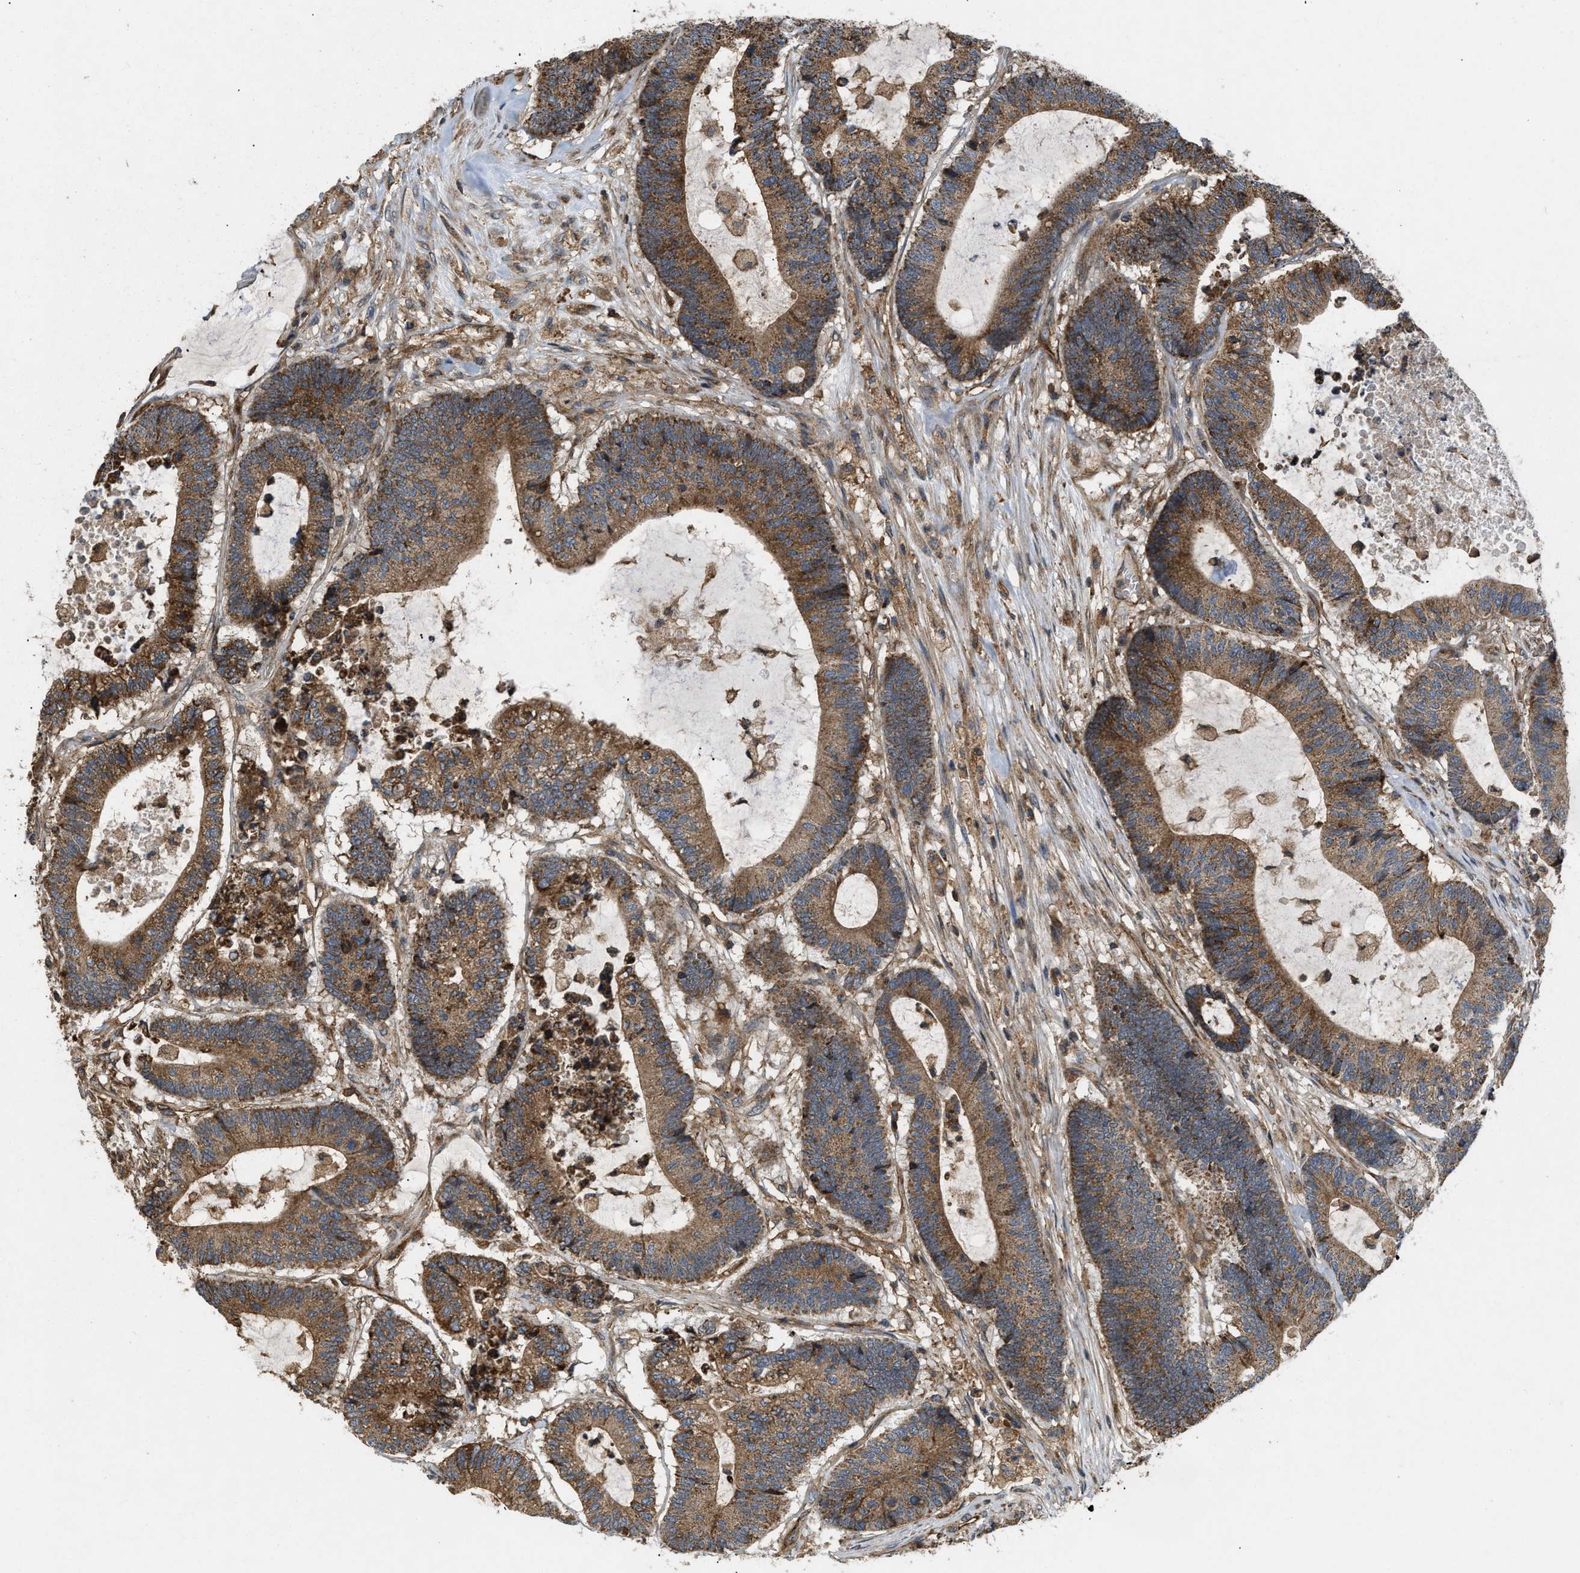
{"staining": {"intensity": "moderate", "quantity": ">75%", "location": "cytoplasmic/membranous"}, "tissue": "colorectal cancer", "cell_type": "Tumor cells", "image_type": "cancer", "snomed": [{"axis": "morphology", "description": "Adenocarcinoma, NOS"}, {"axis": "topography", "description": "Colon"}], "caption": "DAB (3,3'-diaminobenzidine) immunohistochemical staining of human colorectal cancer (adenocarcinoma) reveals moderate cytoplasmic/membranous protein positivity in about >75% of tumor cells.", "gene": "GNB4", "patient": {"sex": "female", "age": 84}}